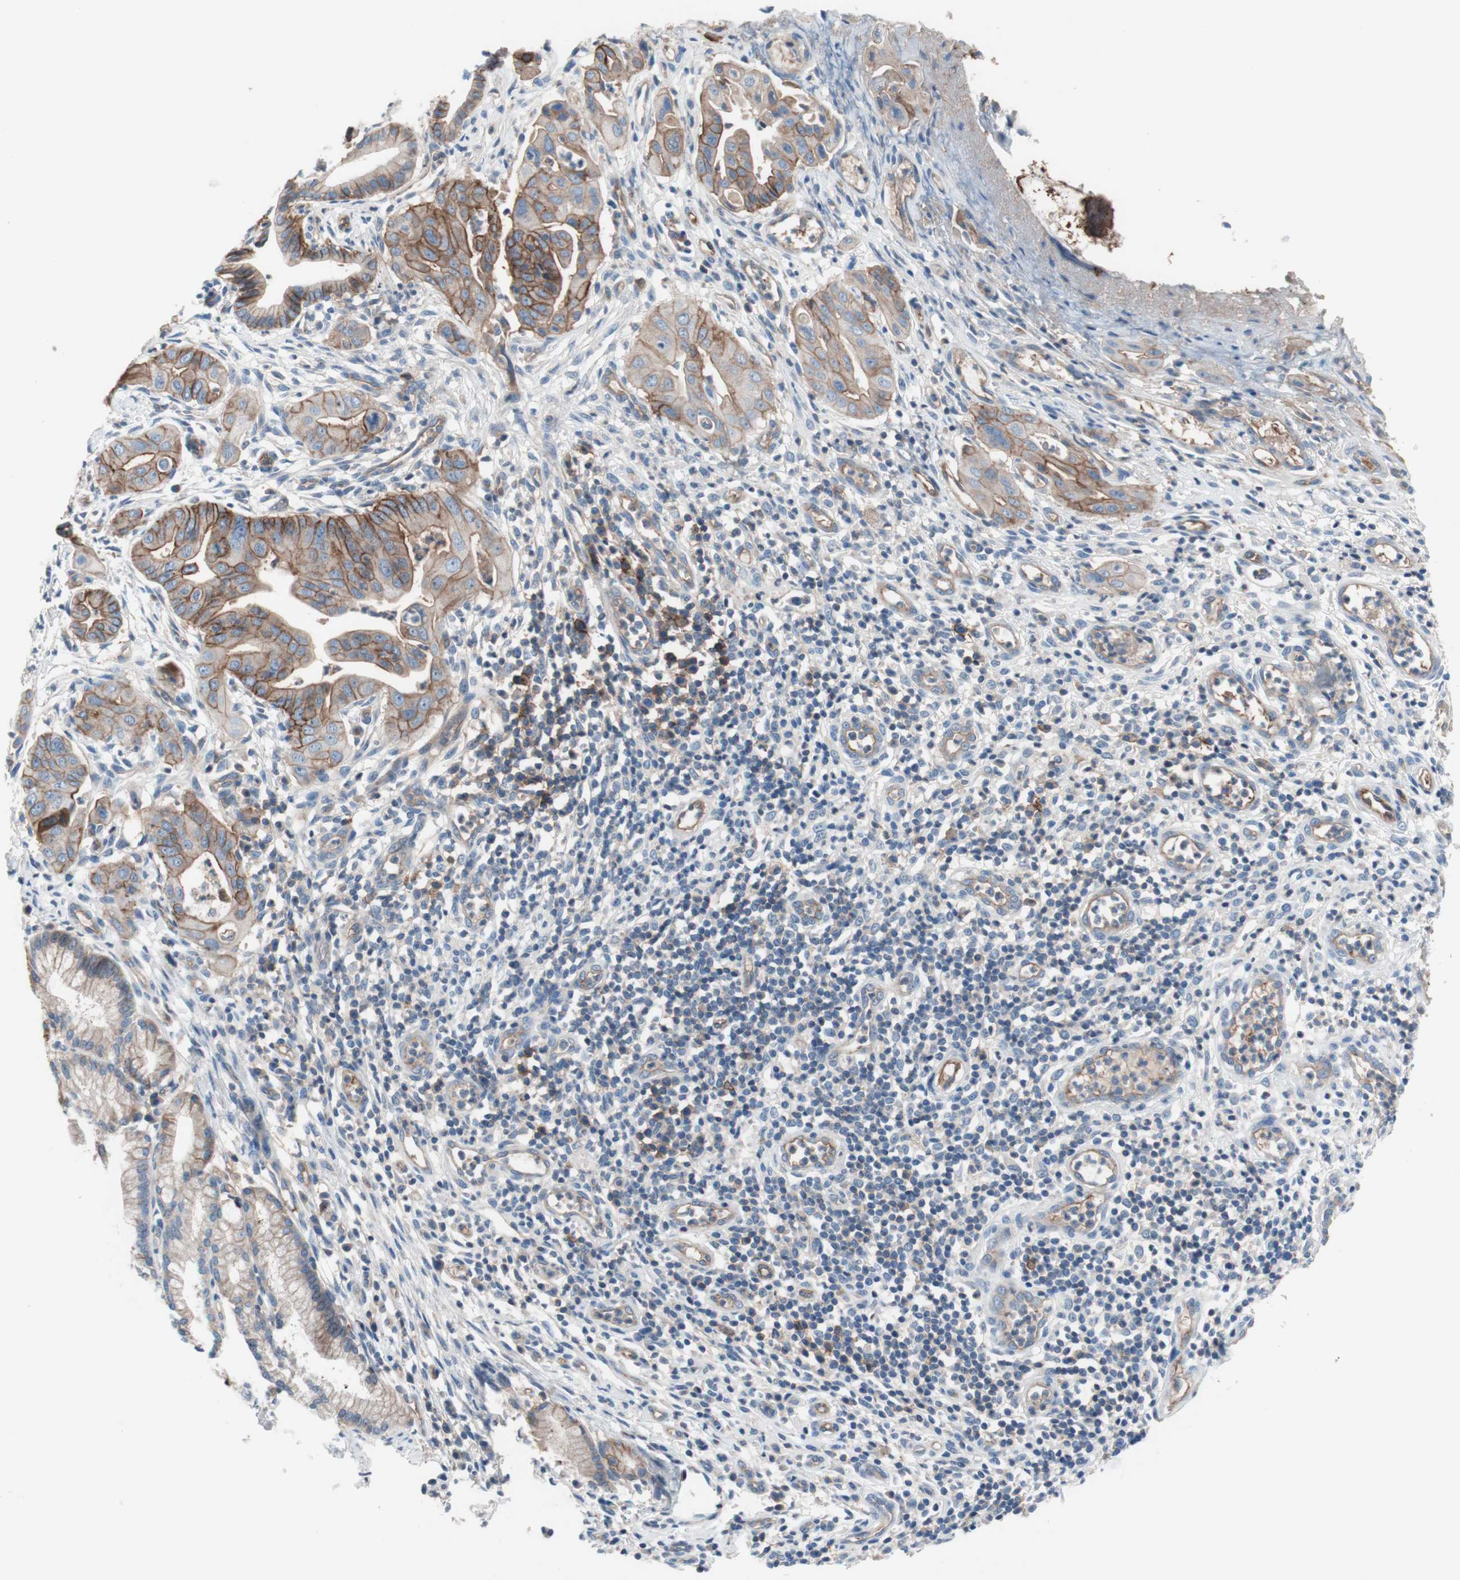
{"staining": {"intensity": "moderate", "quantity": ">75%", "location": "cytoplasmic/membranous"}, "tissue": "pancreatic cancer", "cell_type": "Tumor cells", "image_type": "cancer", "snomed": [{"axis": "morphology", "description": "Adenocarcinoma, NOS"}, {"axis": "topography", "description": "Pancreas"}], "caption": "Protein analysis of pancreatic cancer (adenocarcinoma) tissue exhibits moderate cytoplasmic/membranous staining in approximately >75% of tumor cells. (IHC, brightfield microscopy, high magnification).", "gene": "CD46", "patient": {"sex": "female", "age": 75}}